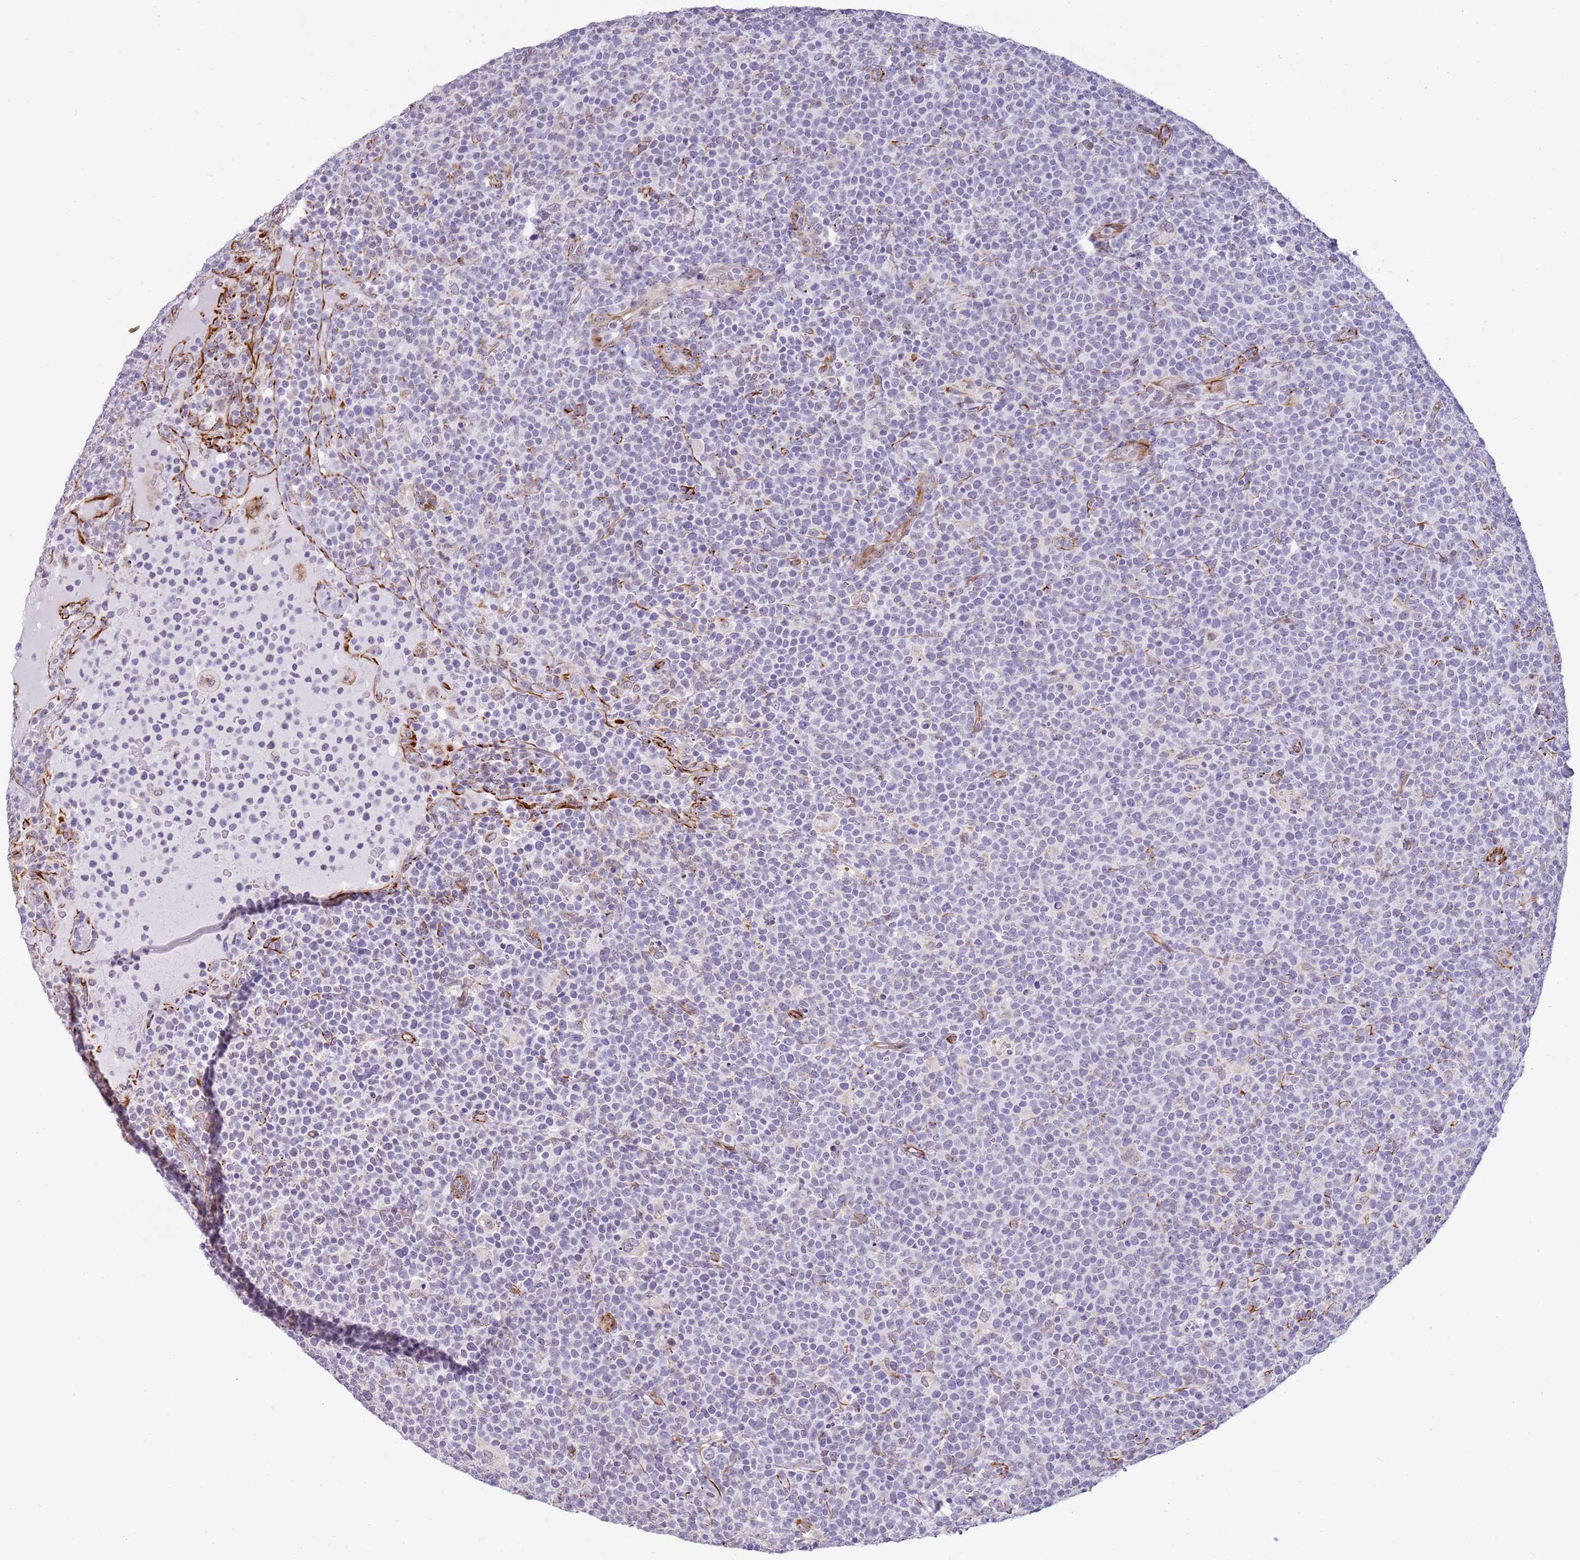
{"staining": {"intensity": "negative", "quantity": "none", "location": "none"}, "tissue": "lymphoma", "cell_type": "Tumor cells", "image_type": "cancer", "snomed": [{"axis": "morphology", "description": "Malignant lymphoma, non-Hodgkin's type, High grade"}, {"axis": "topography", "description": "Lymph node"}], "caption": "Tumor cells are negative for protein expression in human lymphoma.", "gene": "NBPF3", "patient": {"sex": "male", "age": 61}}